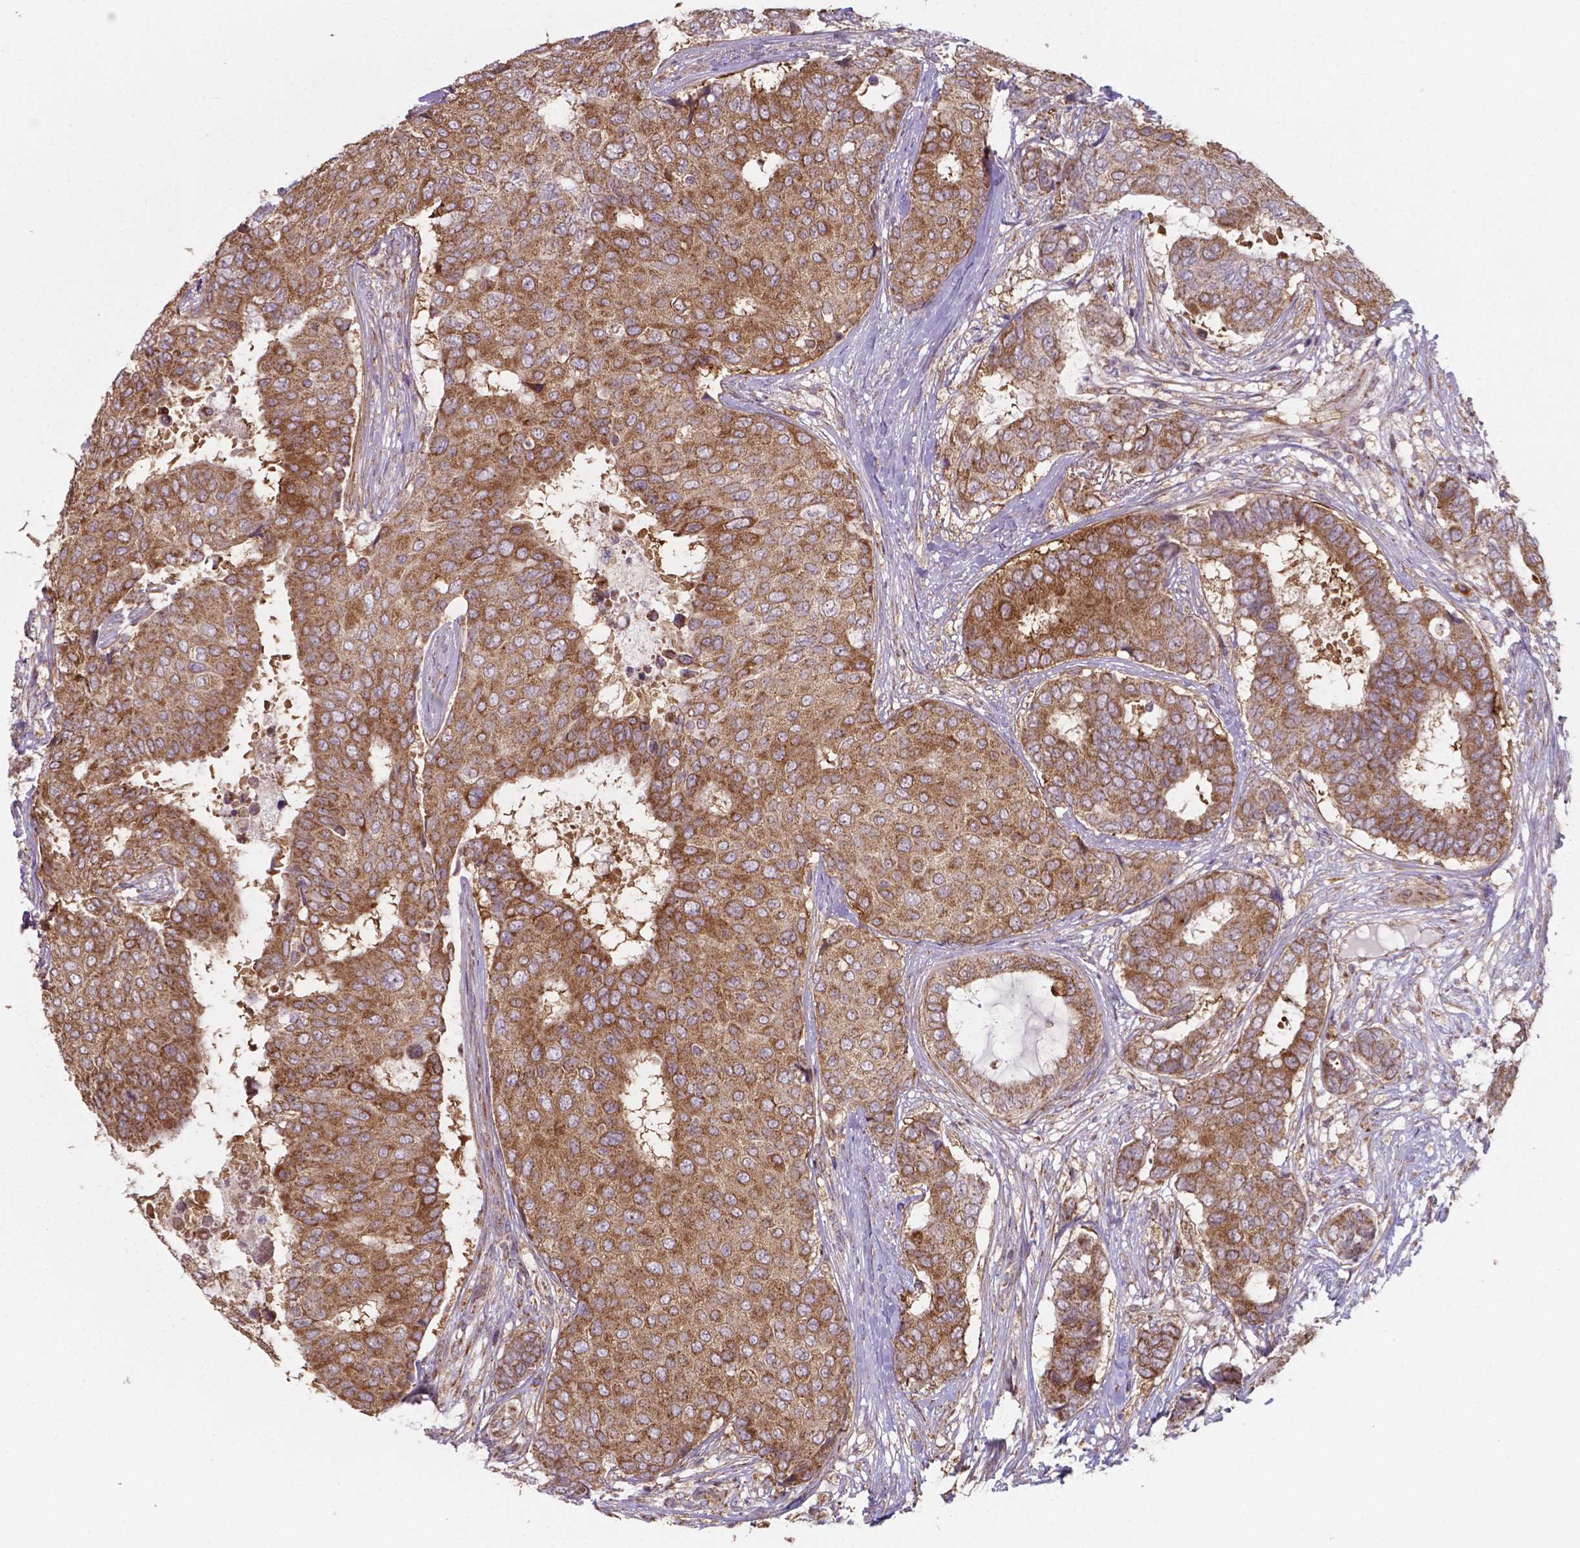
{"staining": {"intensity": "moderate", "quantity": ">75%", "location": "cytoplasmic/membranous"}, "tissue": "breast cancer", "cell_type": "Tumor cells", "image_type": "cancer", "snomed": [{"axis": "morphology", "description": "Duct carcinoma"}, {"axis": "topography", "description": "Breast"}], "caption": "Invasive ductal carcinoma (breast) was stained to show a protein in brown. There is medium levels of moderate cytoplasmic/membranous staining in about >75% of tumor cells.", "gene": "FAM114A1", "patient": {"sex": "female", "age": 75}}